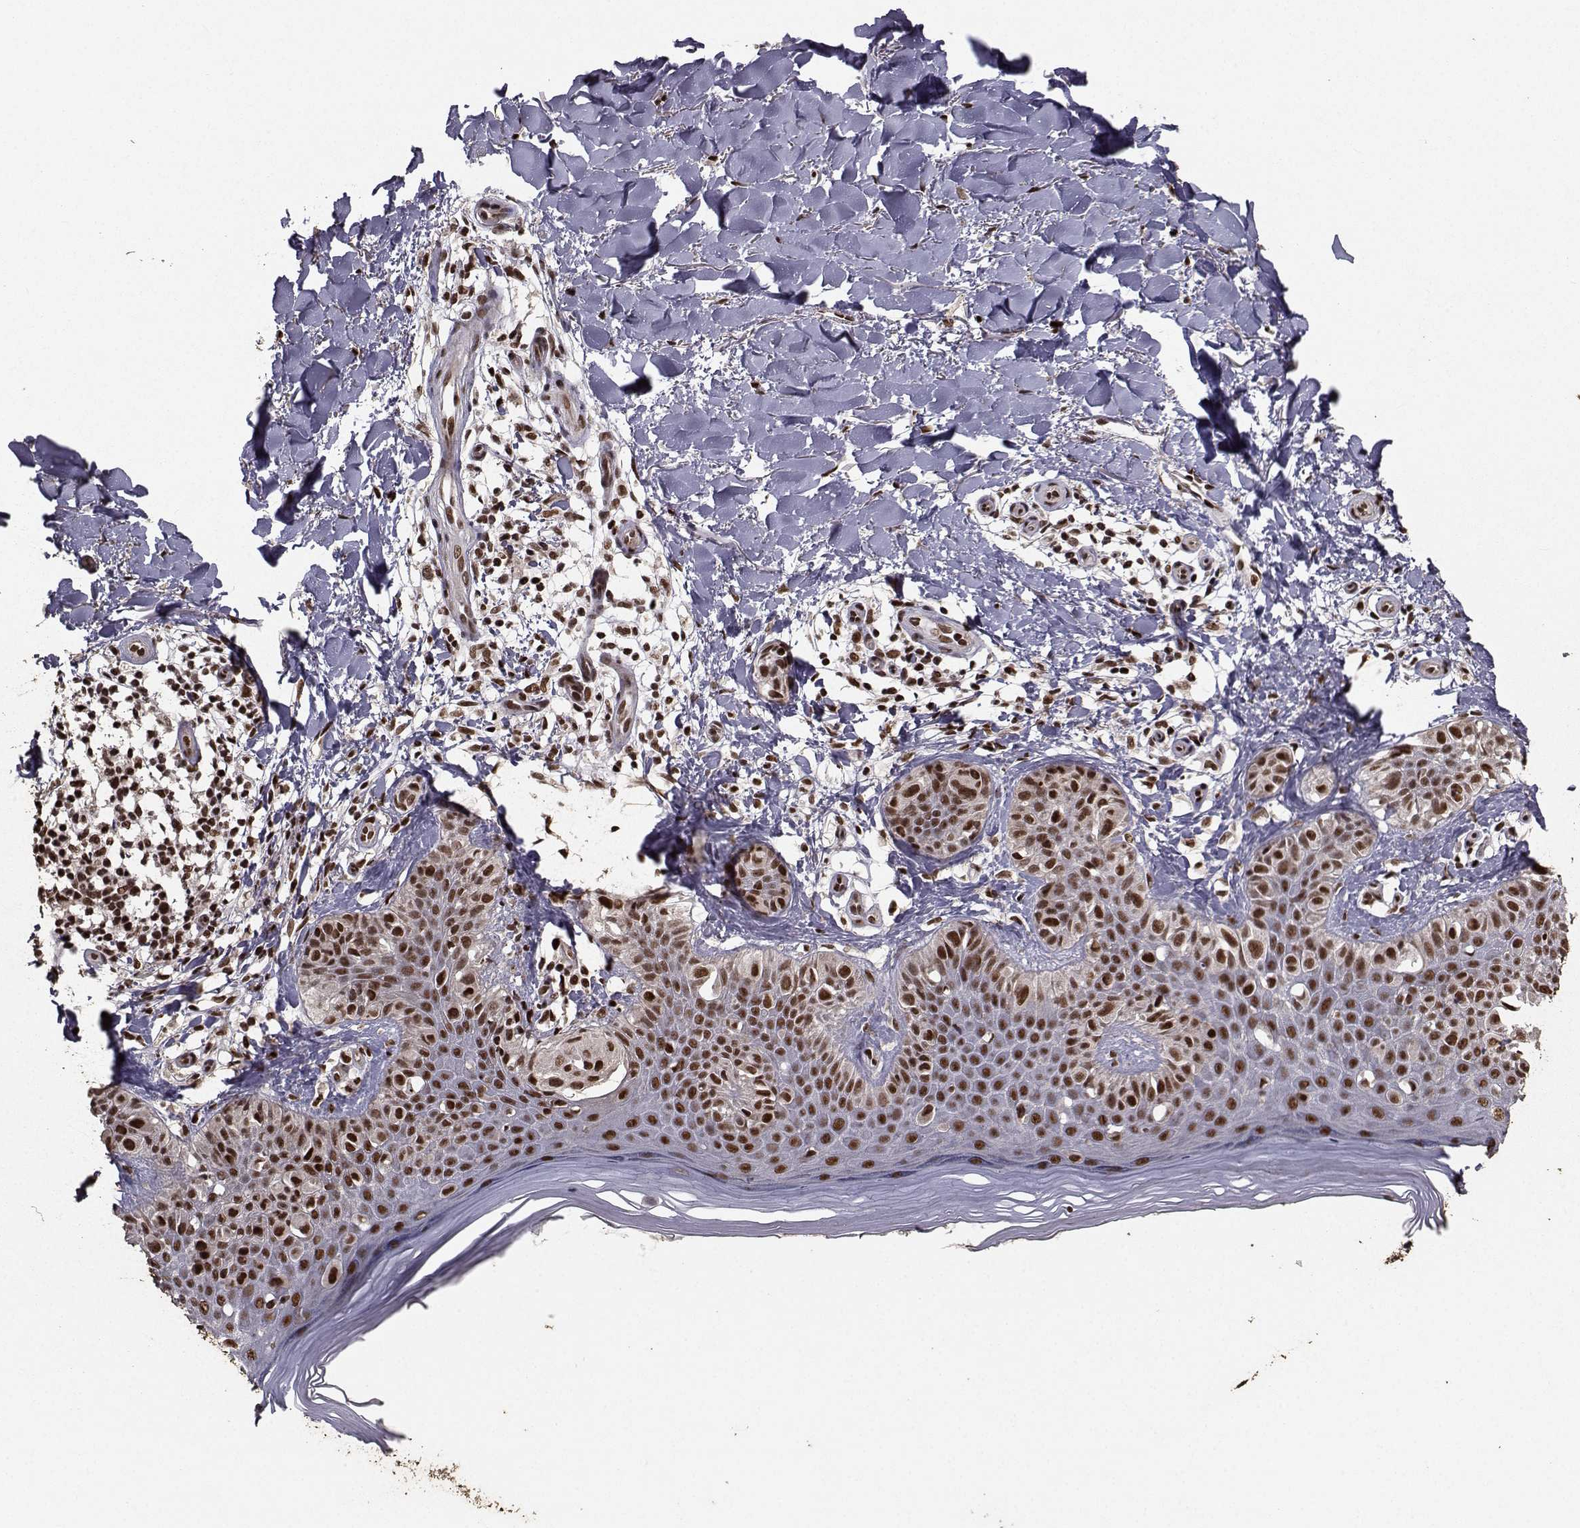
{"staining": {"intensity": "strong", "quantity": ">75%", "location": "nuclear"}, "tissue": "melanoma", "cell_type": "Tumor cells", "image_type": "cancer", "snomed": [{"axis": "morphology", "description": "Malignant melanoma, NOS"}, {"axis": "topography", "description": "Skin"}], "caption": "Strong nuclear expression is present in approximately >75% of tumor cells in malignant melanoma. (brown staining indicates protein expression, while blue staining denotes nuclei).", "gene": "SF1", "patient": {"sex": "female", "age": 73}}